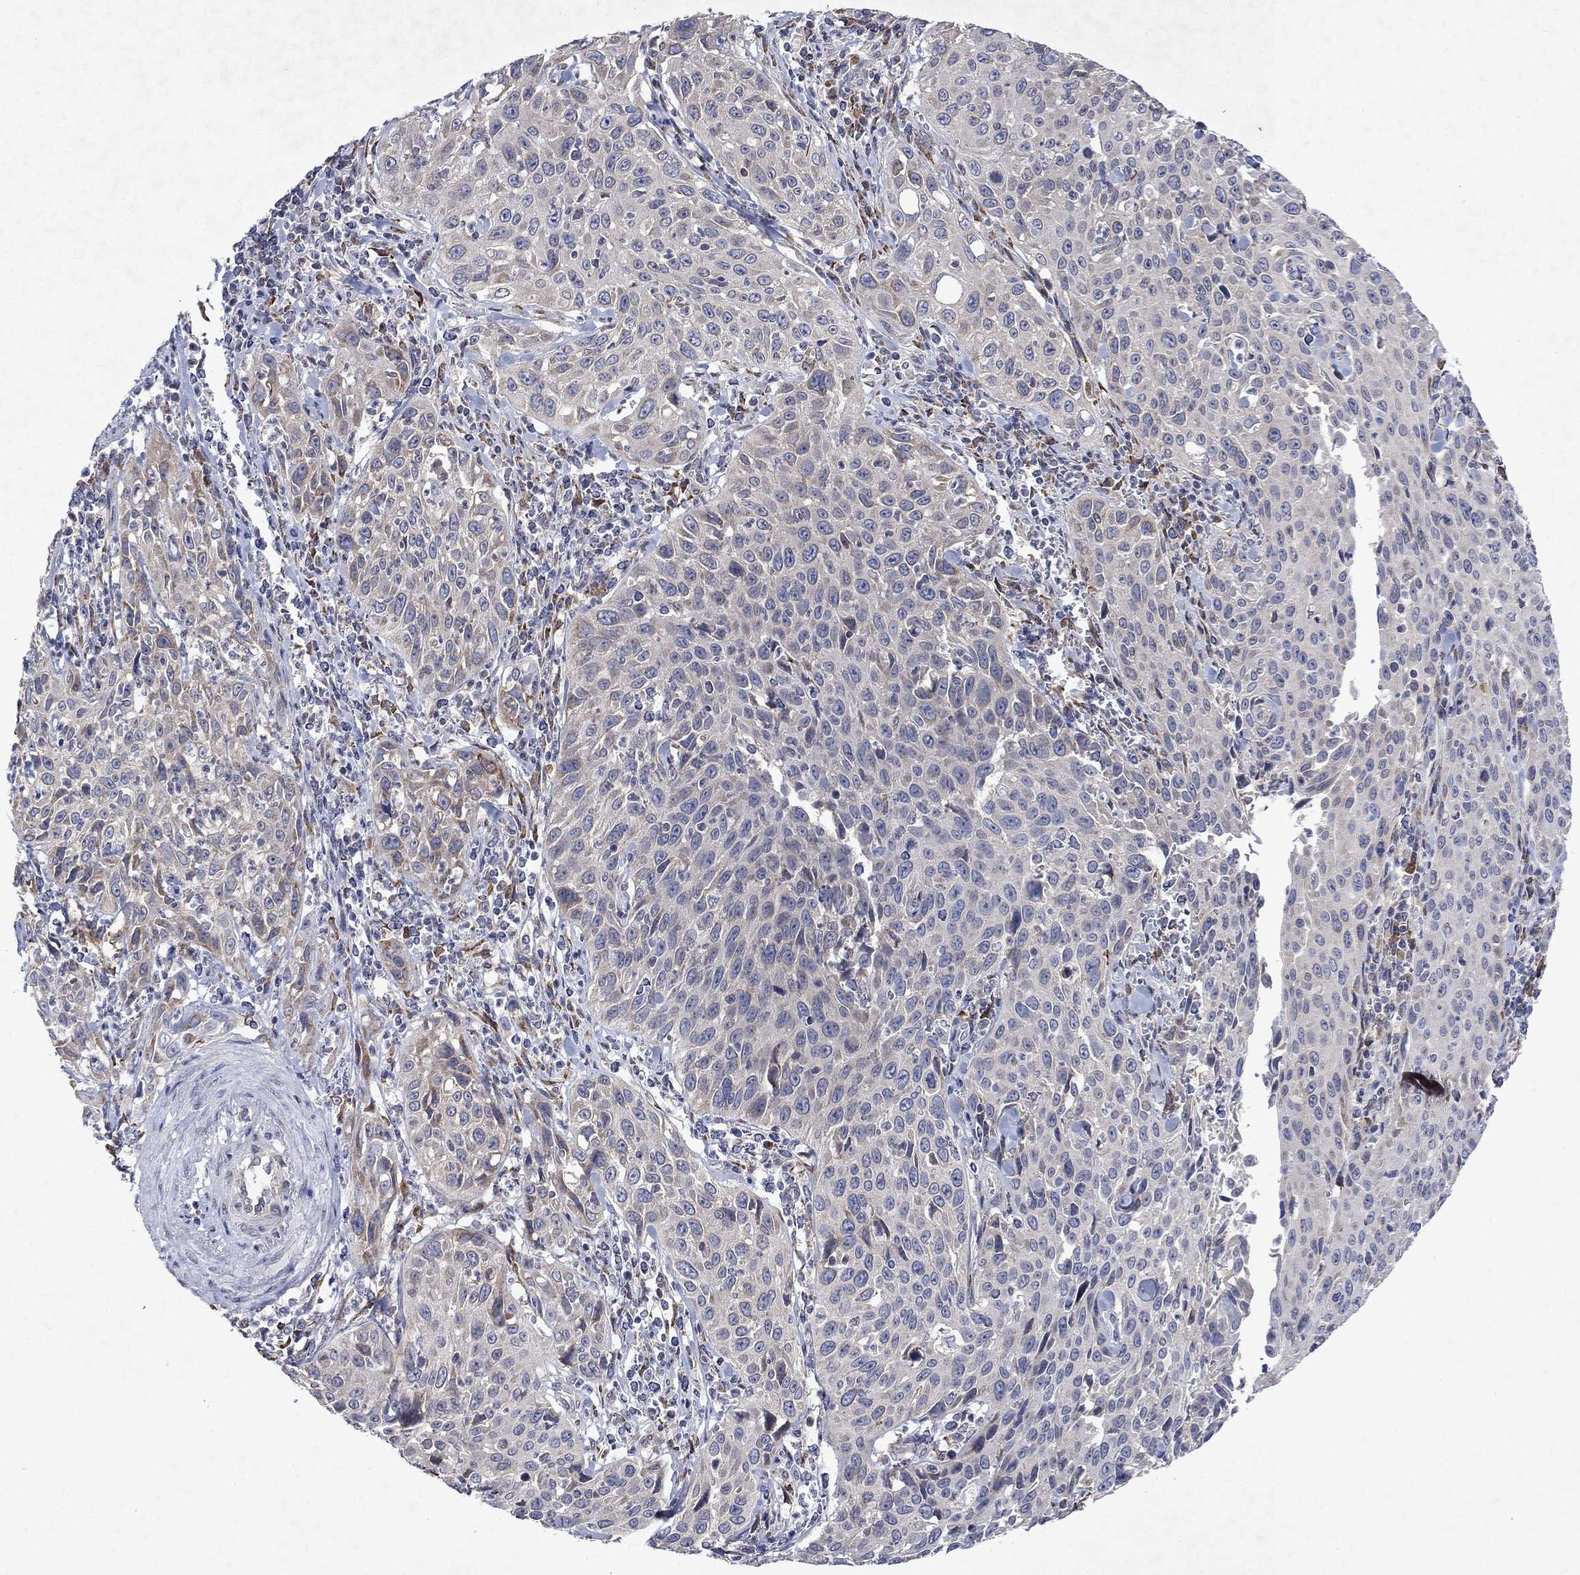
{"staining": {"intensity": "negative", "quantity": "none", "location": "none"}, "tissue": "cervical cancer", "cell_type": "Tumor cells", "image_type": "cancer", "snomed": [{"axis": "morphology", "description": "Squamous cell carcinoma, NOS"}, {"axis": "topography", "description": "Cervix"}], "caption": "Immunohistochemistry micrograph of human cervical cancer (squamous cell carcinoma) stained for a protein (brown), which displays no positivity in tumor cells.", "gene": "TMEM97", "patient": {"sex": "female", "age": 26}}